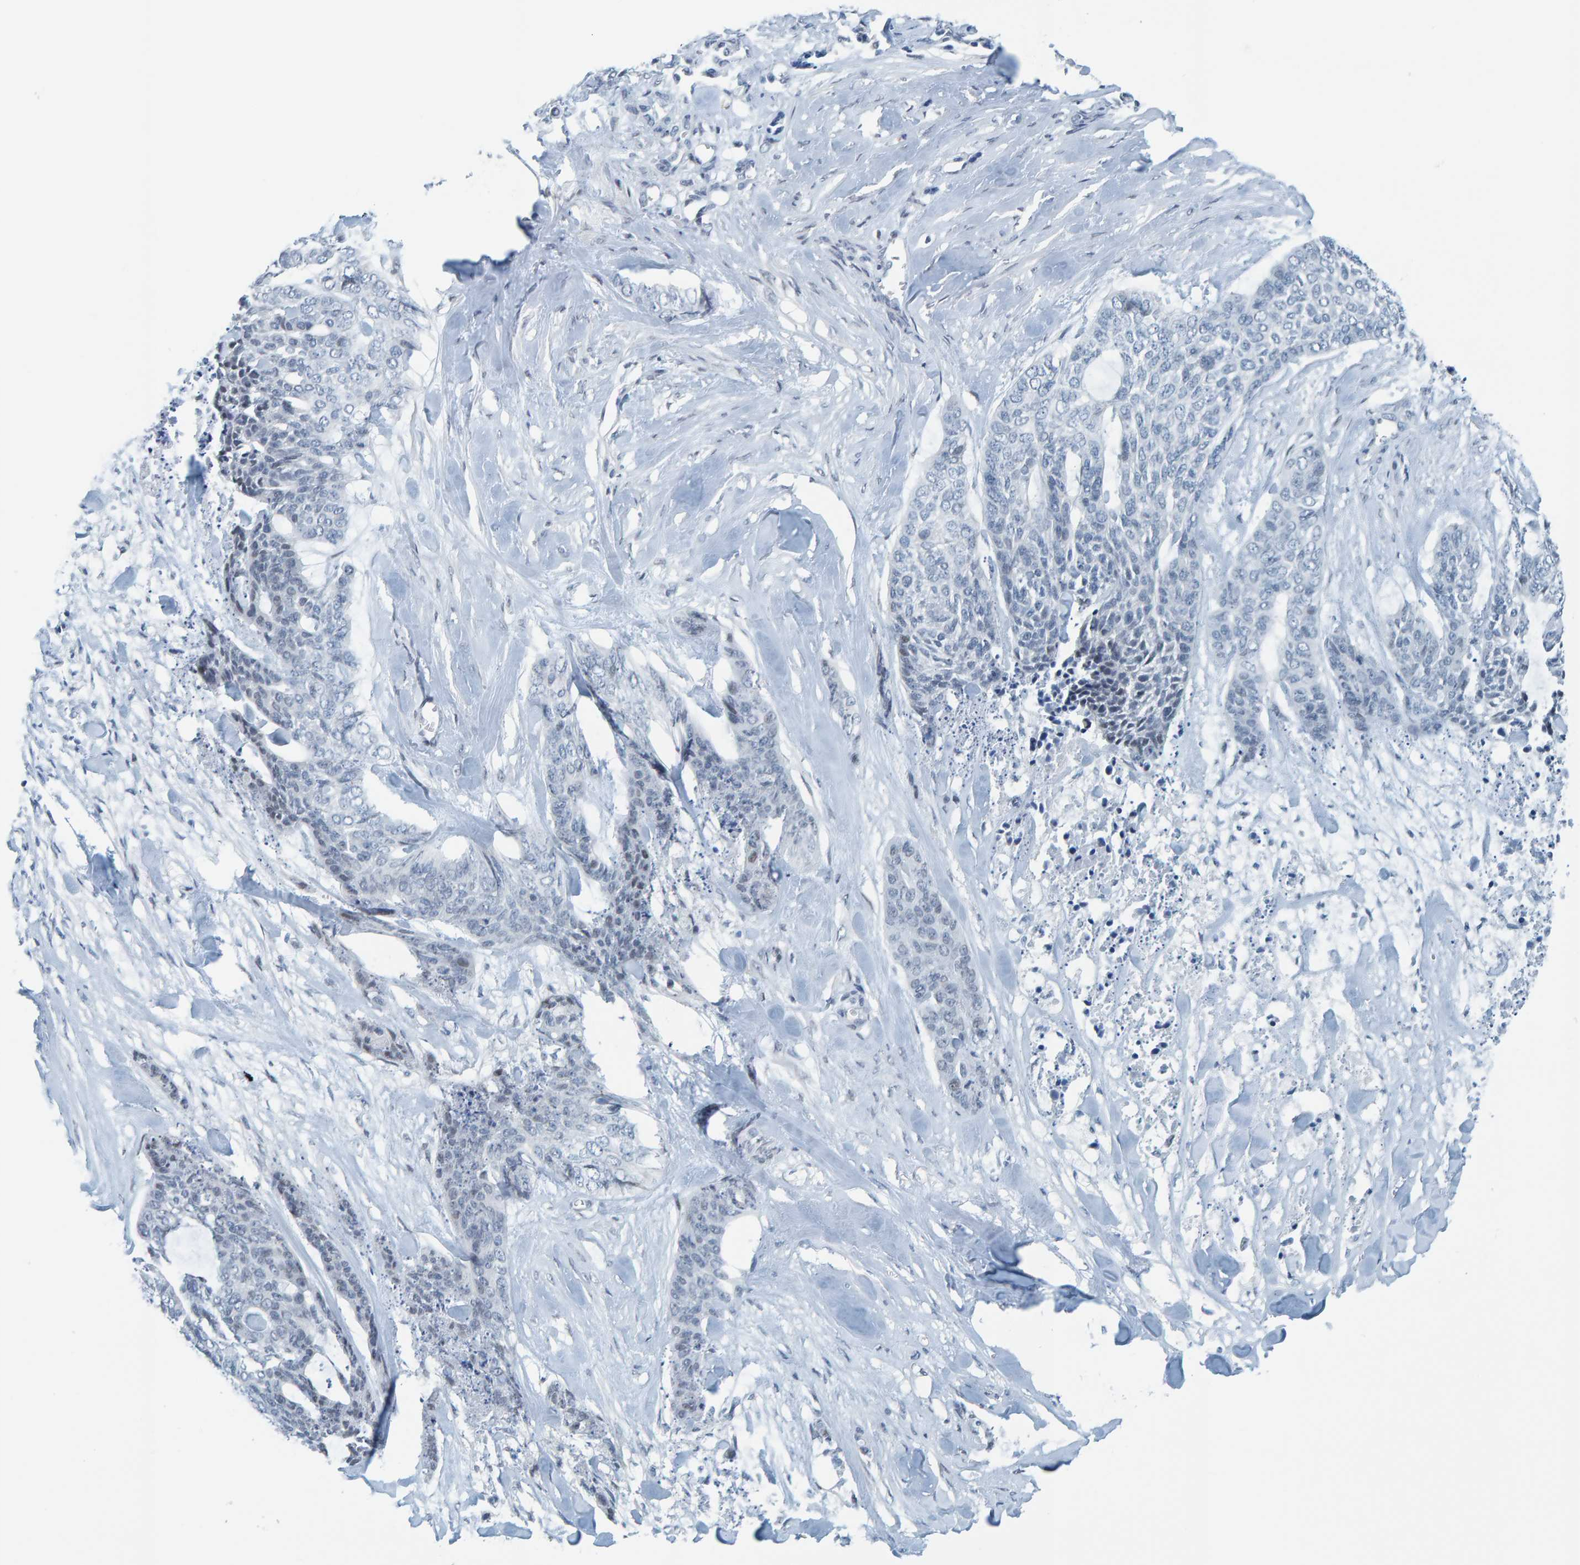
{"staining": {"intensity": "negative", "quantity": "none", "location": "none"}, "tissue": "skin cancer", "cell_type": "Tumor cells", "image_type": "cancer", "snomed": [{"axis": "morphology", "description": "Basal cell carcinoma"}, {"axis": "topography", "description": "Skin"}], "caption": "IHC photomicrograph of neoplastic tissue: human skin cancer stained with DAB (3,3'-diaminobenzidine) reveals no significant protein positivity in tumor cells.", "gene": "CNP", "patient": {"sex": "female", "age": 64}}